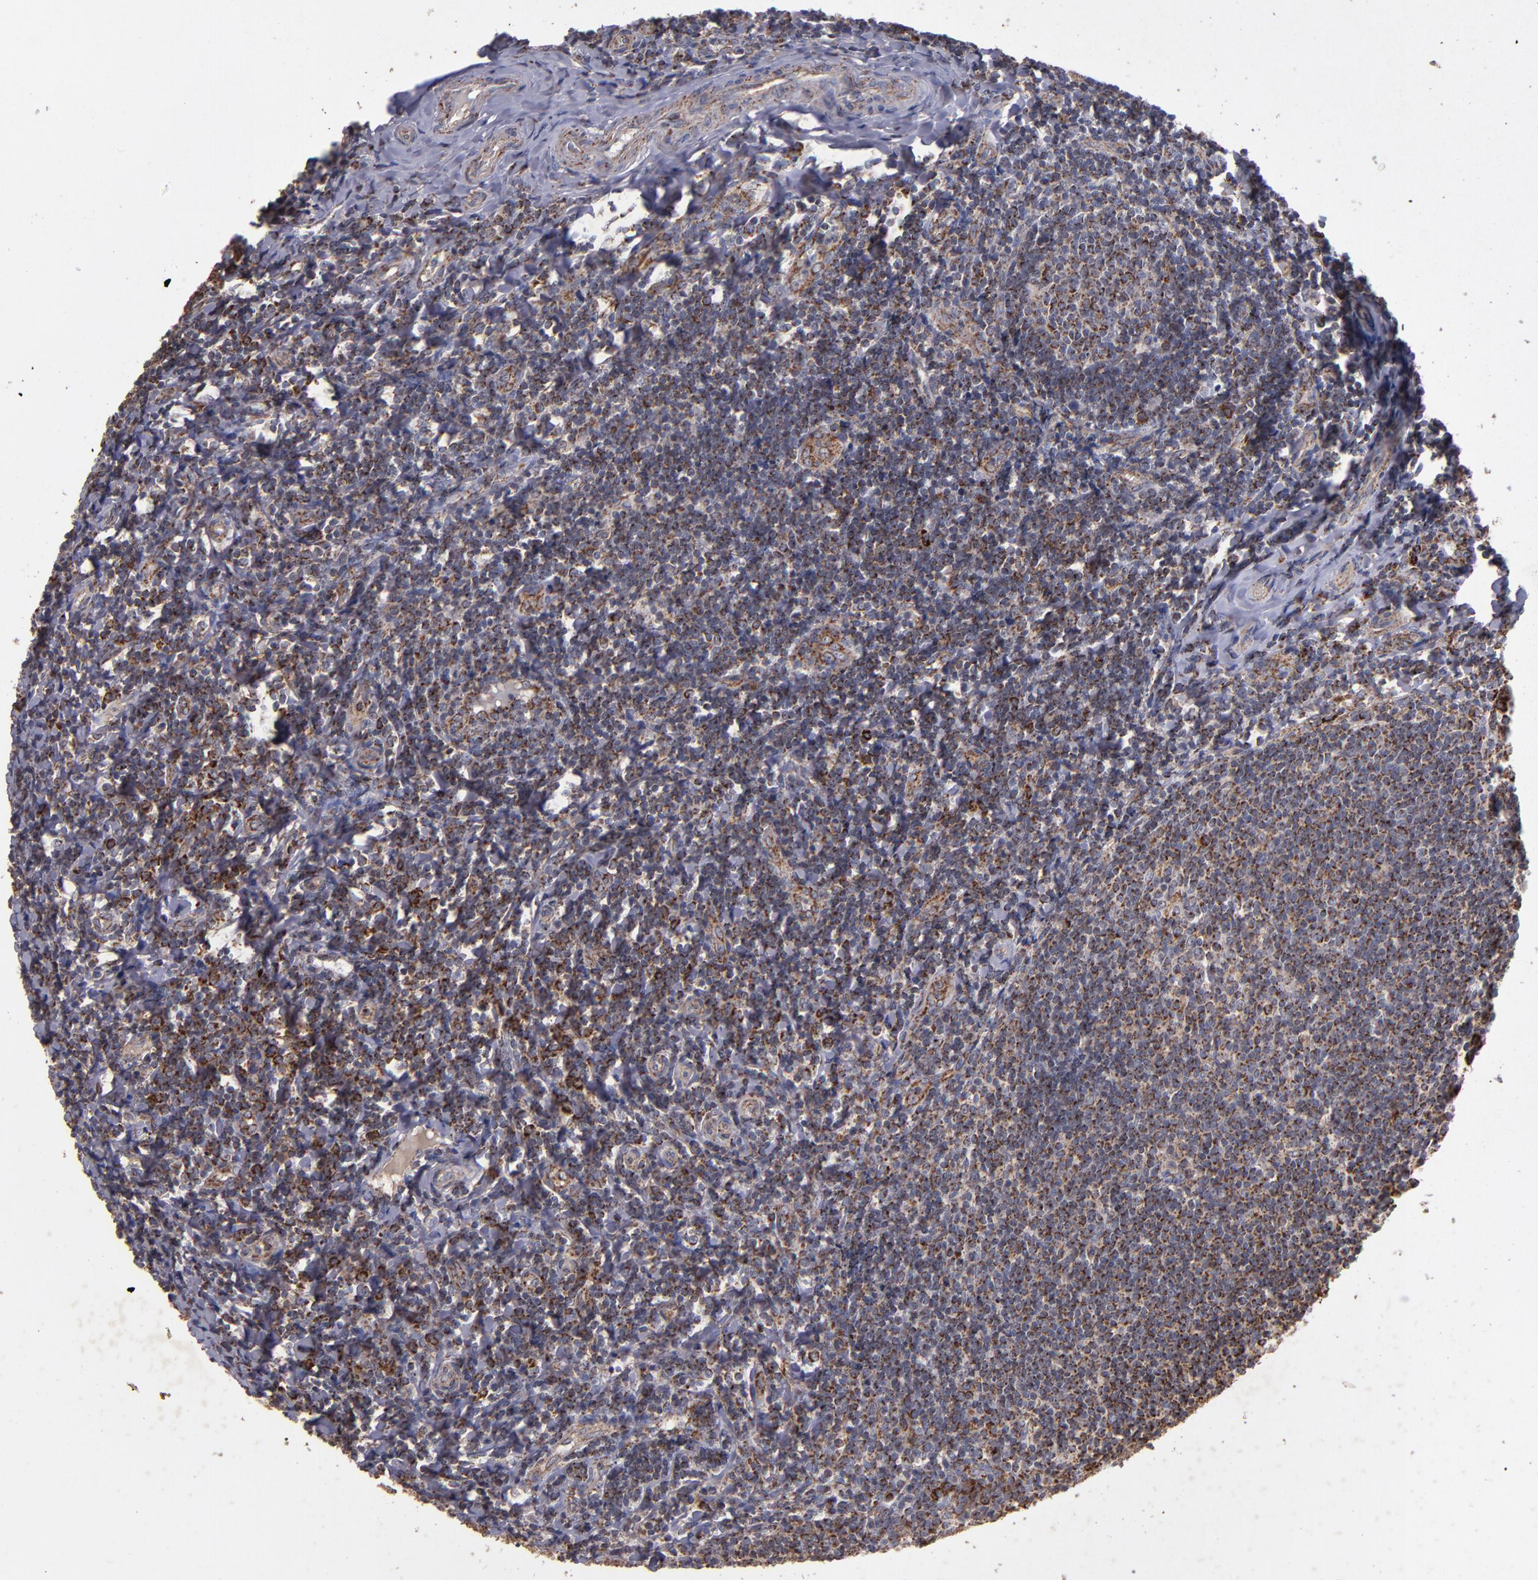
{"staining": {"intensity": "strong", "quantity": ">75%", "location": "cytoplasmic/membranous"}, "tissue": "tonsil", "cell_type": "Germinal center cells", "image_type": "normal", "snomed": [{"axis": "morphology", "description": "Normal tissue, NOS"}, {"axis": "topography", "description": "Tonsil"}], "caption": "Protein expression analysis of normal human tonsil reveals strong cytoplasmic/membranous staining in about >75% of germinal center cells.", "gene": "TIMM9", "patient": {"sex": "male", "age": 20}}